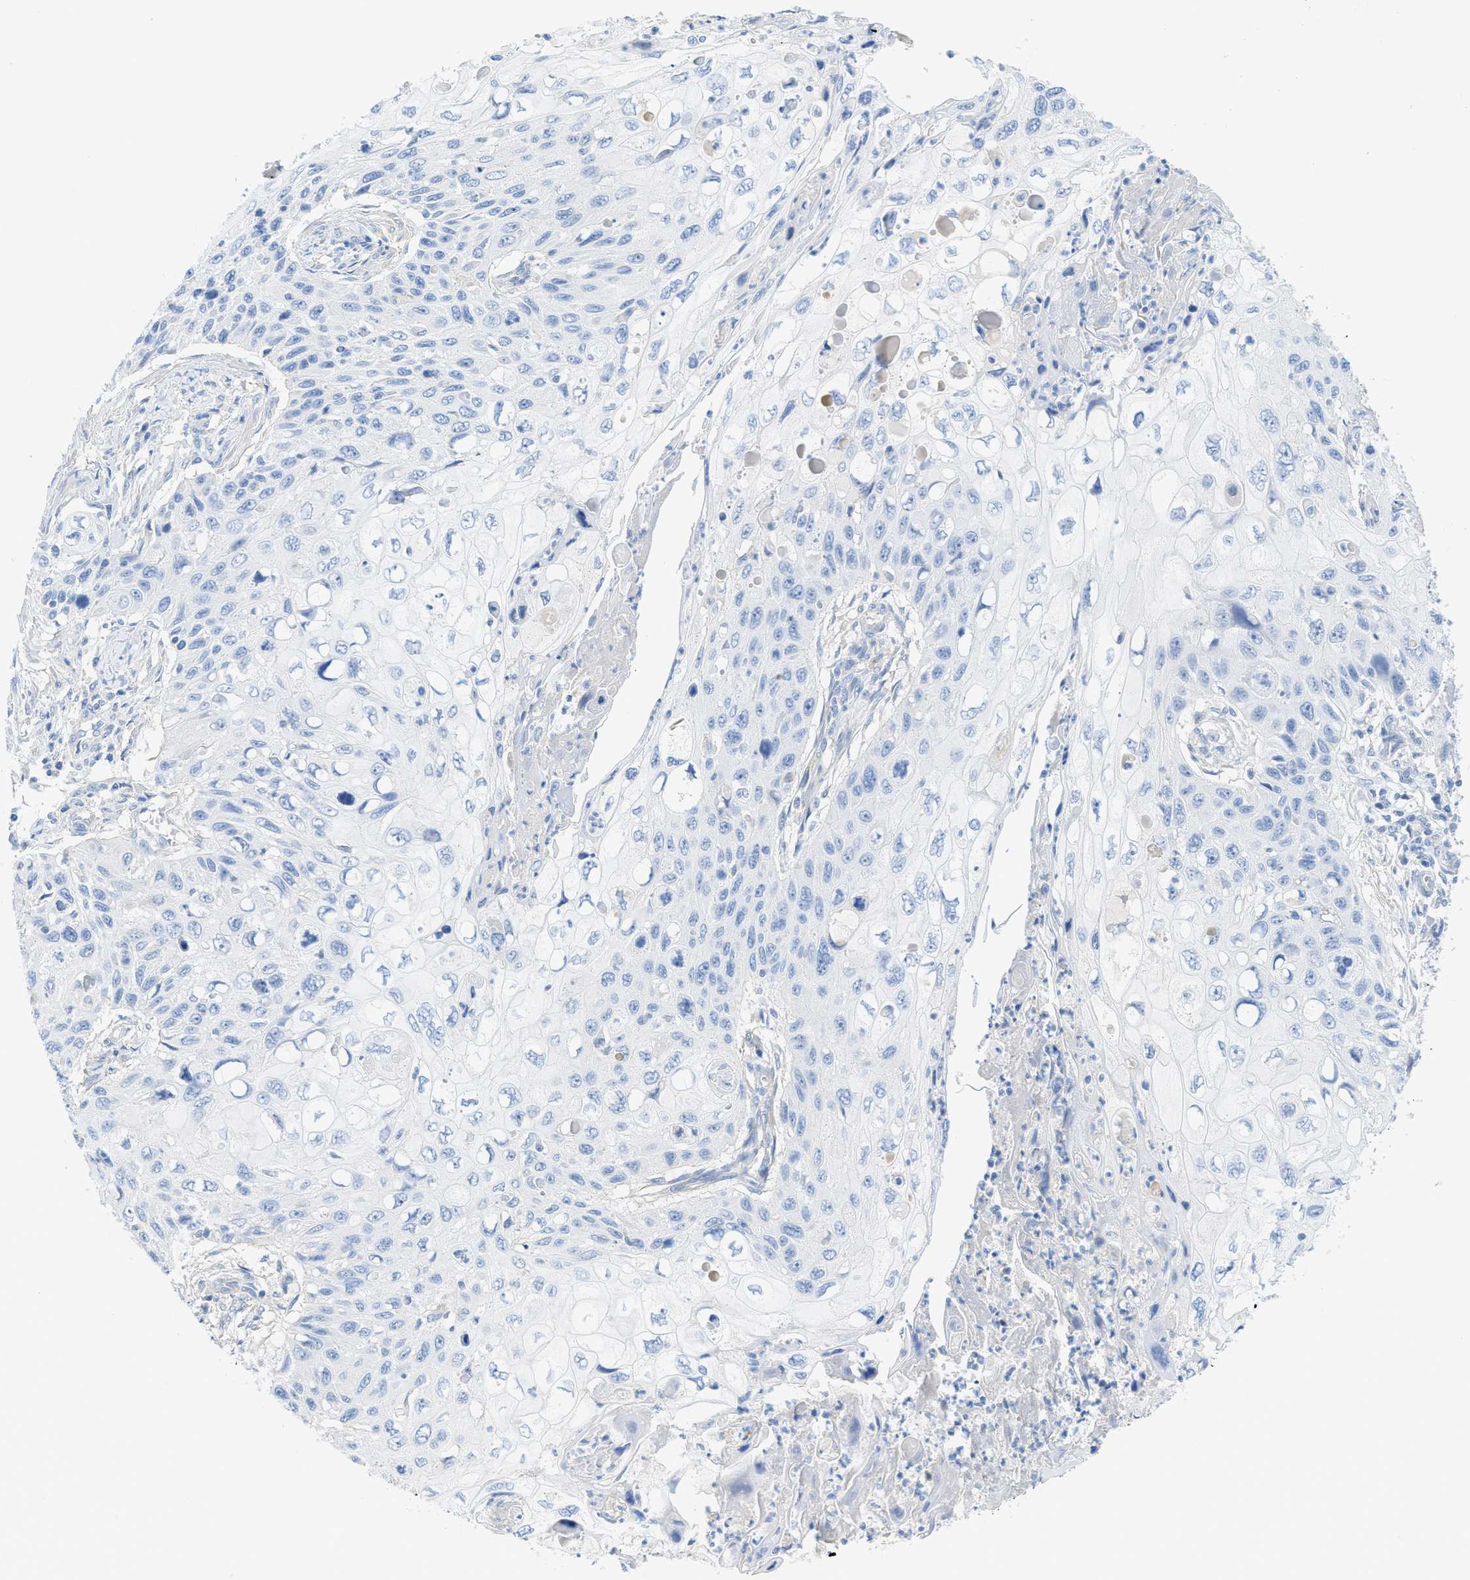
{"staining": {"intensity": "negative", "quantity": "none", "location": "none"}, "tissue": "cervical cancer", "cell_type": "Tumor cells", "image_type": "cancer", "snomed": [{"axis": "morphology", "description": "Squamous cell carcinoma, NOS"}, {"axis": "topography", "description": "Cervix"}], "caption": "Immunohistochemistry of human cervical cancer reveals no staining in tumor cells. (Stains: DAB (3,3'-diaminobenzidine) immunohistochemistry (IHC) with hematoxylin counter stain, Microscopy: brightfield microscopy at high magnification).", "gene": "MYL3", "patient": {"sex": "female", "age": 70}}